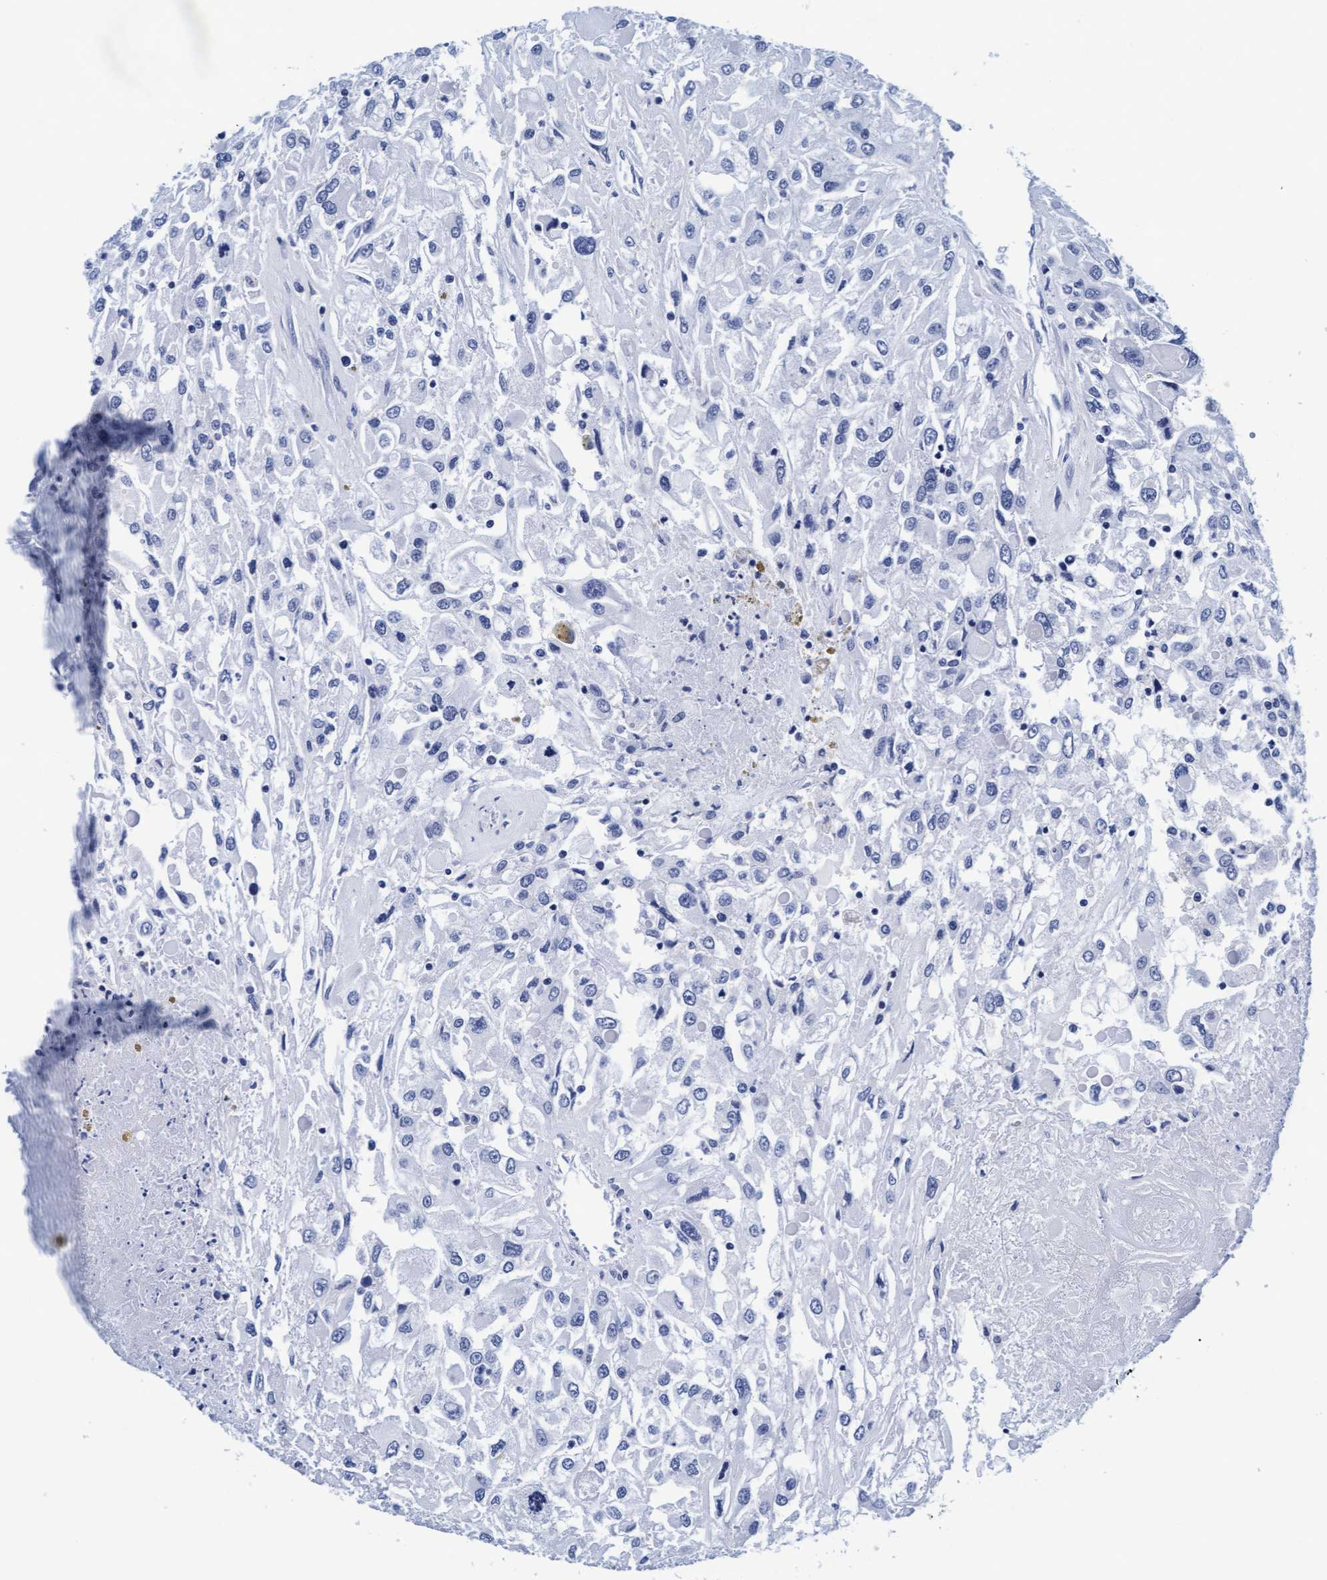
{"staining": {"intensity": "negative", "quantity": "none", "location": "none"}, "tissue": "renal cancer", "cell_type": "Tumor cells", "image_type": "cancer", "snomed": [{"axis": "morphology", "description": "Adenocarcinoma, NOS"}, {"axis": "topography", "description": "Kidney"}], "caption": "High magnification brightfield microscopy of renal cancer (adenocarcinoma) stained with DAB (3,3'-diaminobenzidine) (brown) and counterstained with hematoxylin (blue): tumor cells show no significant positivity.", "gene": "ARSG", "patient": {"sex": "female", "age": 52}}